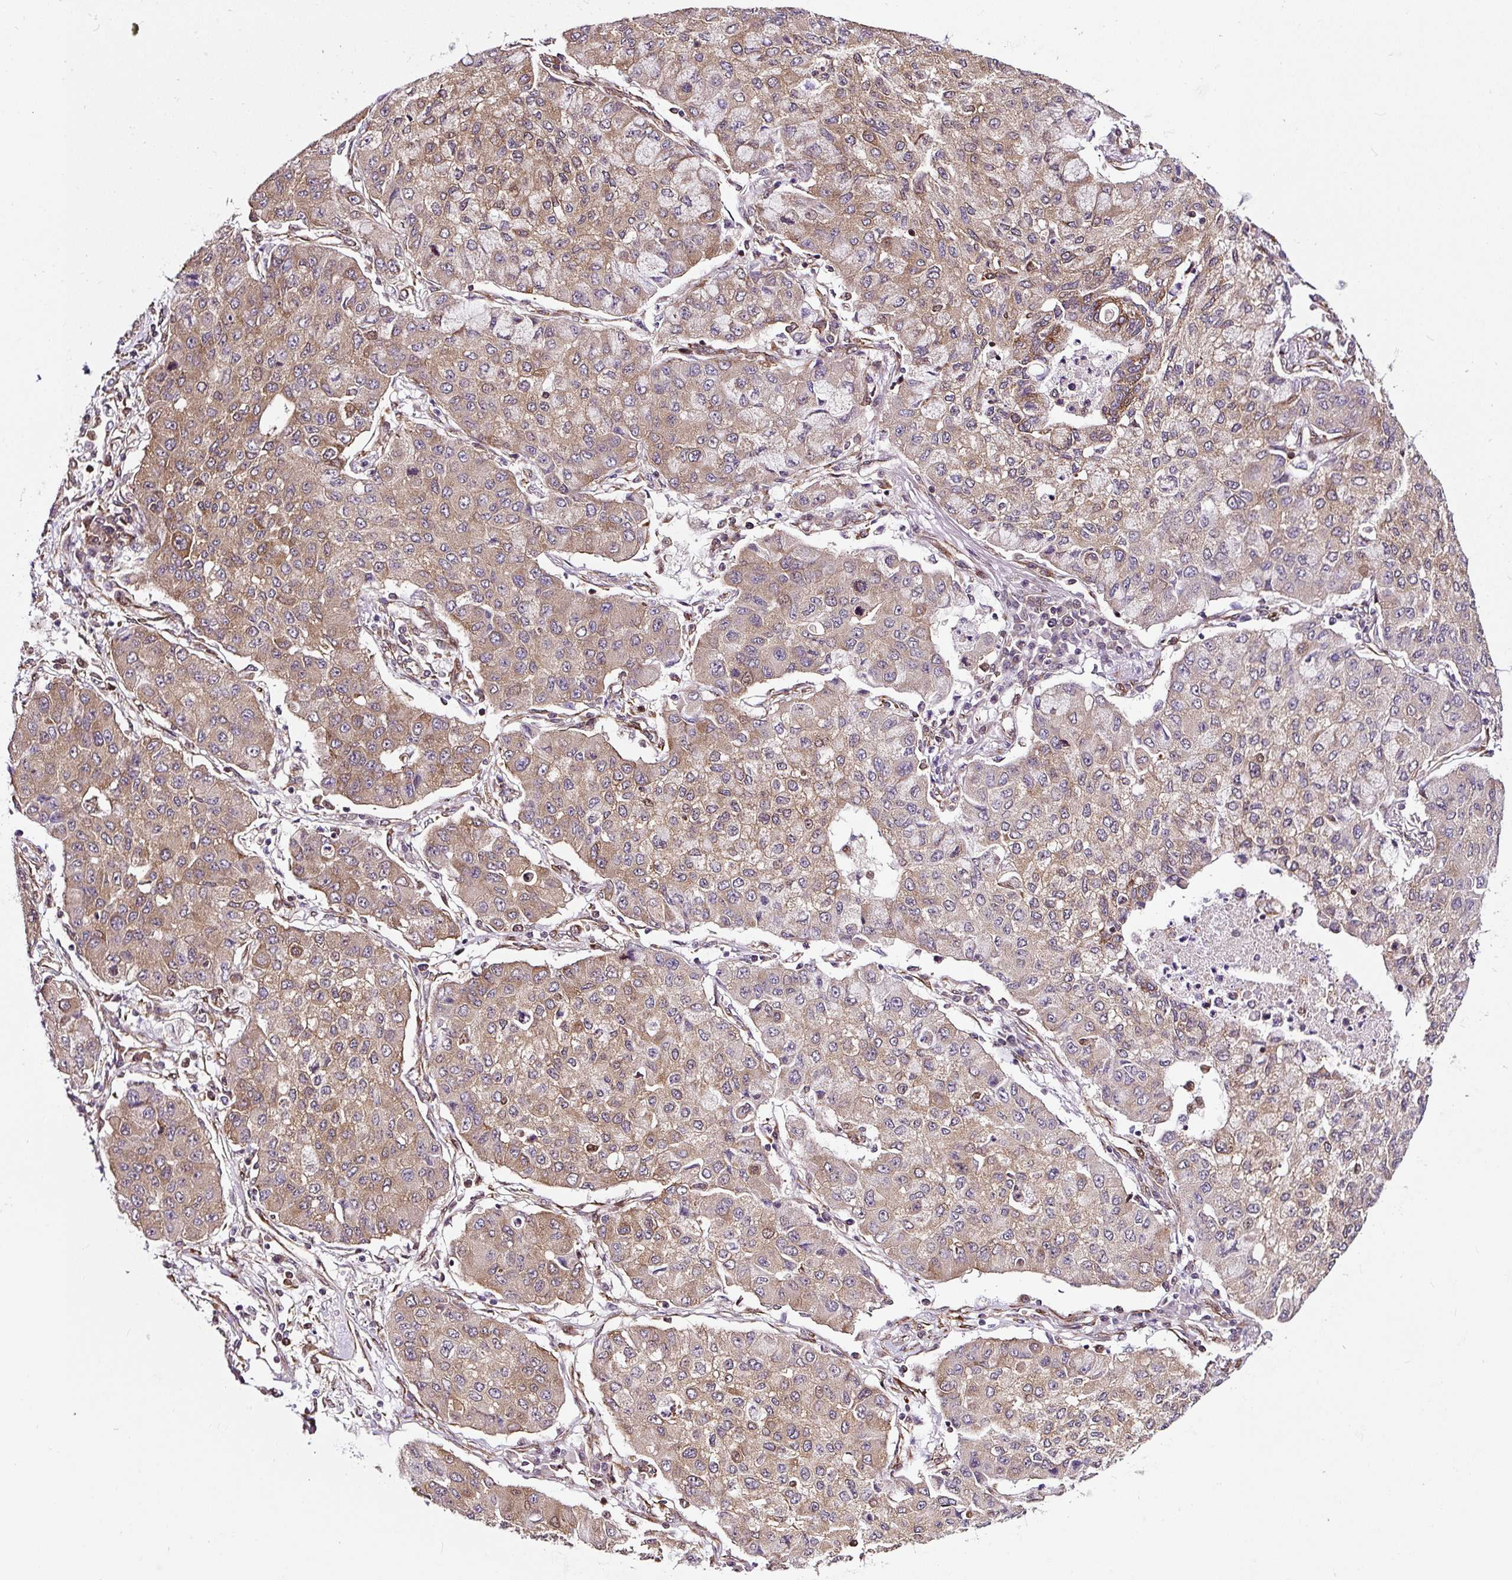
{"staining": {"intensity": "moderate", "quantity": "25%-75%", "location": "cytoplasmic/membranous"}, "tissue": "lung cancer", "cell_type": "Tumor cells", "image_type": "cancer", "snomed": [{"axis": "morphology", "description": "Squamous cell carcinoma, NOS"}, {"axis": "topography", "description": "Lung"}], "caption": "Human lung squamous cell carcinoma stained with a protein marker reveals moderate staining in tumor cells.", "gene": "KDM4E", "patient": {"sex": "male", "age": 74}}